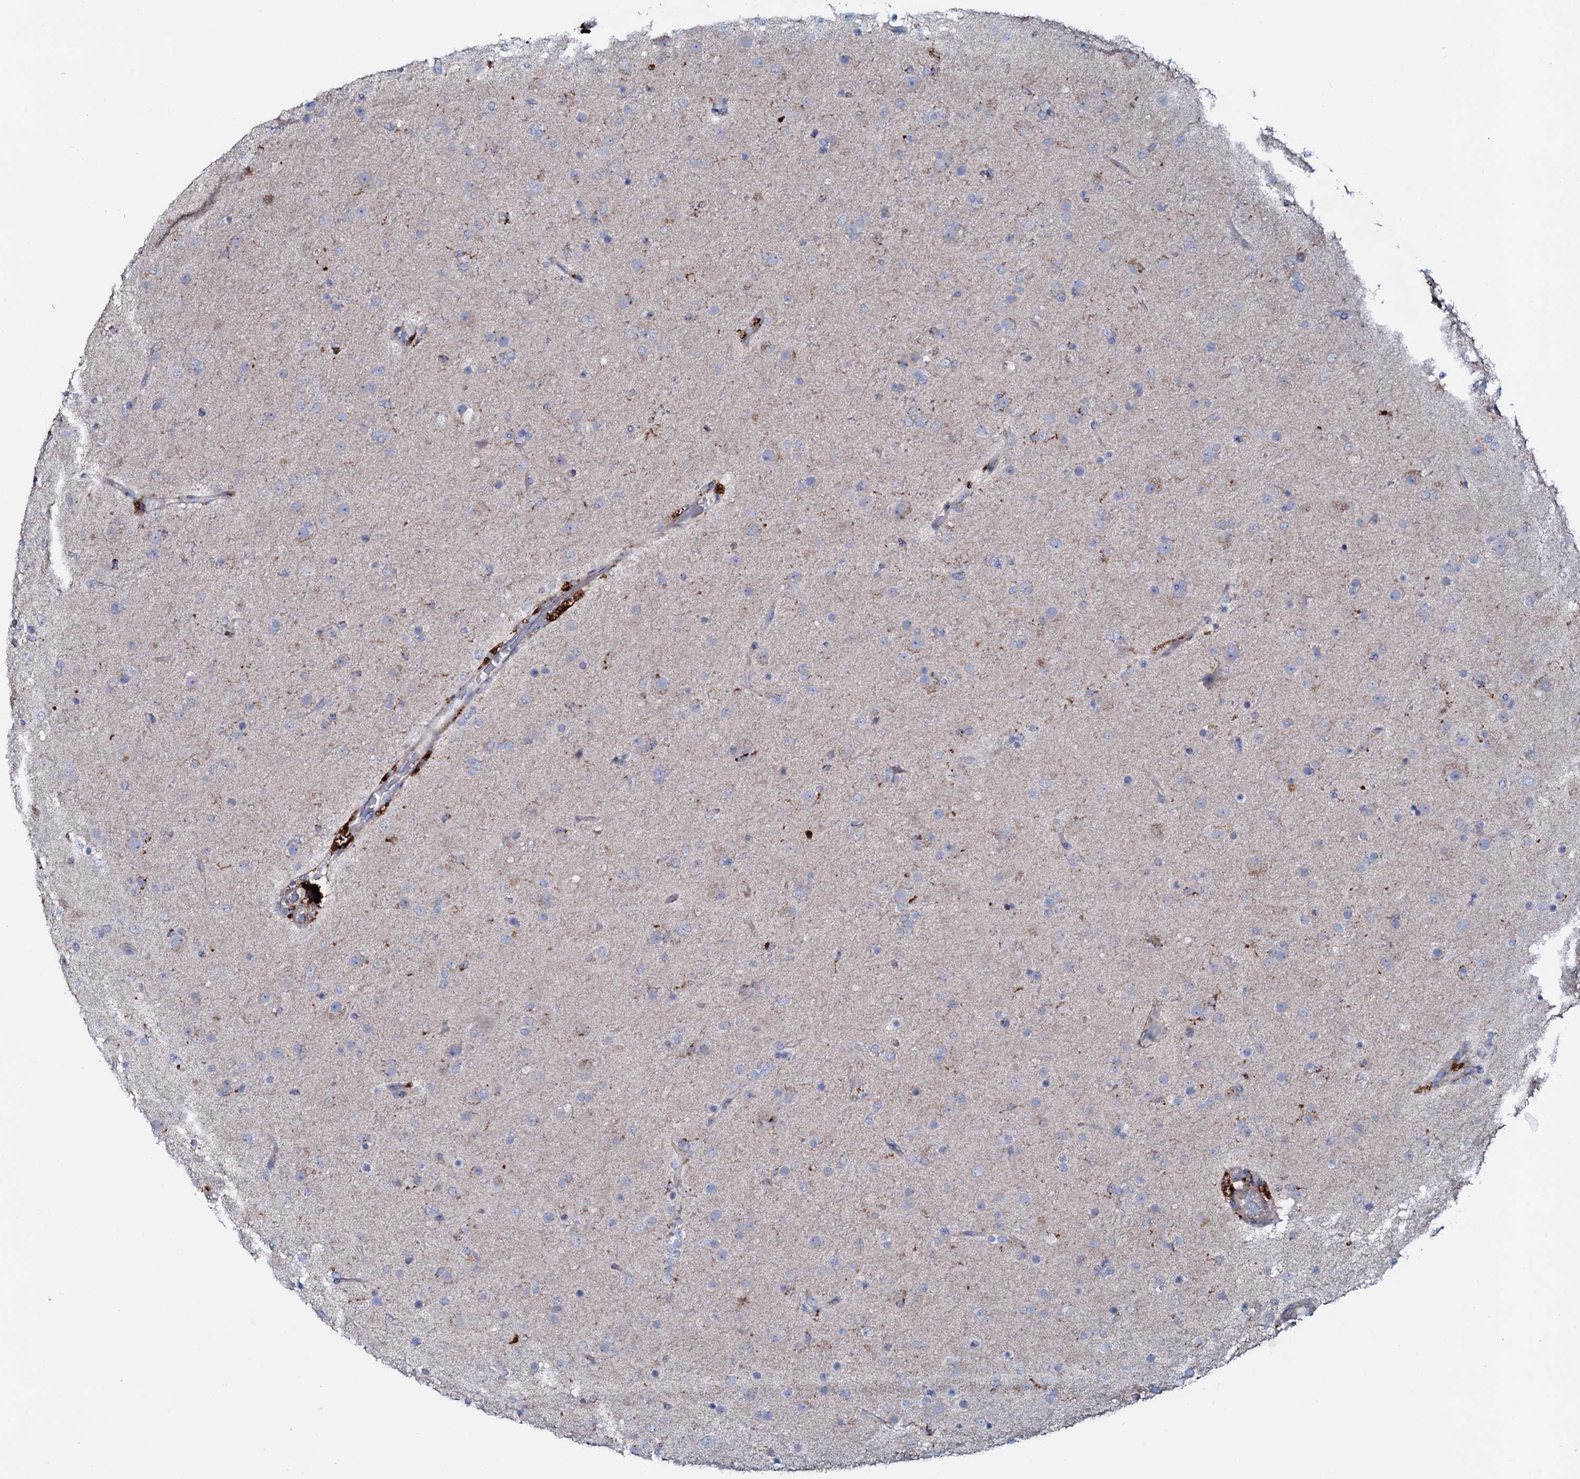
{"staining": {"intensity": "negative", "quantity": "none", "location": "none"}, "tissue": "glioma", "cell_type": "Tumor cells", "image_type": "cancer", "snomed": [{"axis": "morphology", "description": "Glioma, malignant, Low grade"}, {"axis": "topography", "description": "Brain"}], "caption": "IHC of glioma displays no positivity in tumor cells.", "gene": "P2RX4", "patient": {"sex": "male", "age": 65}}